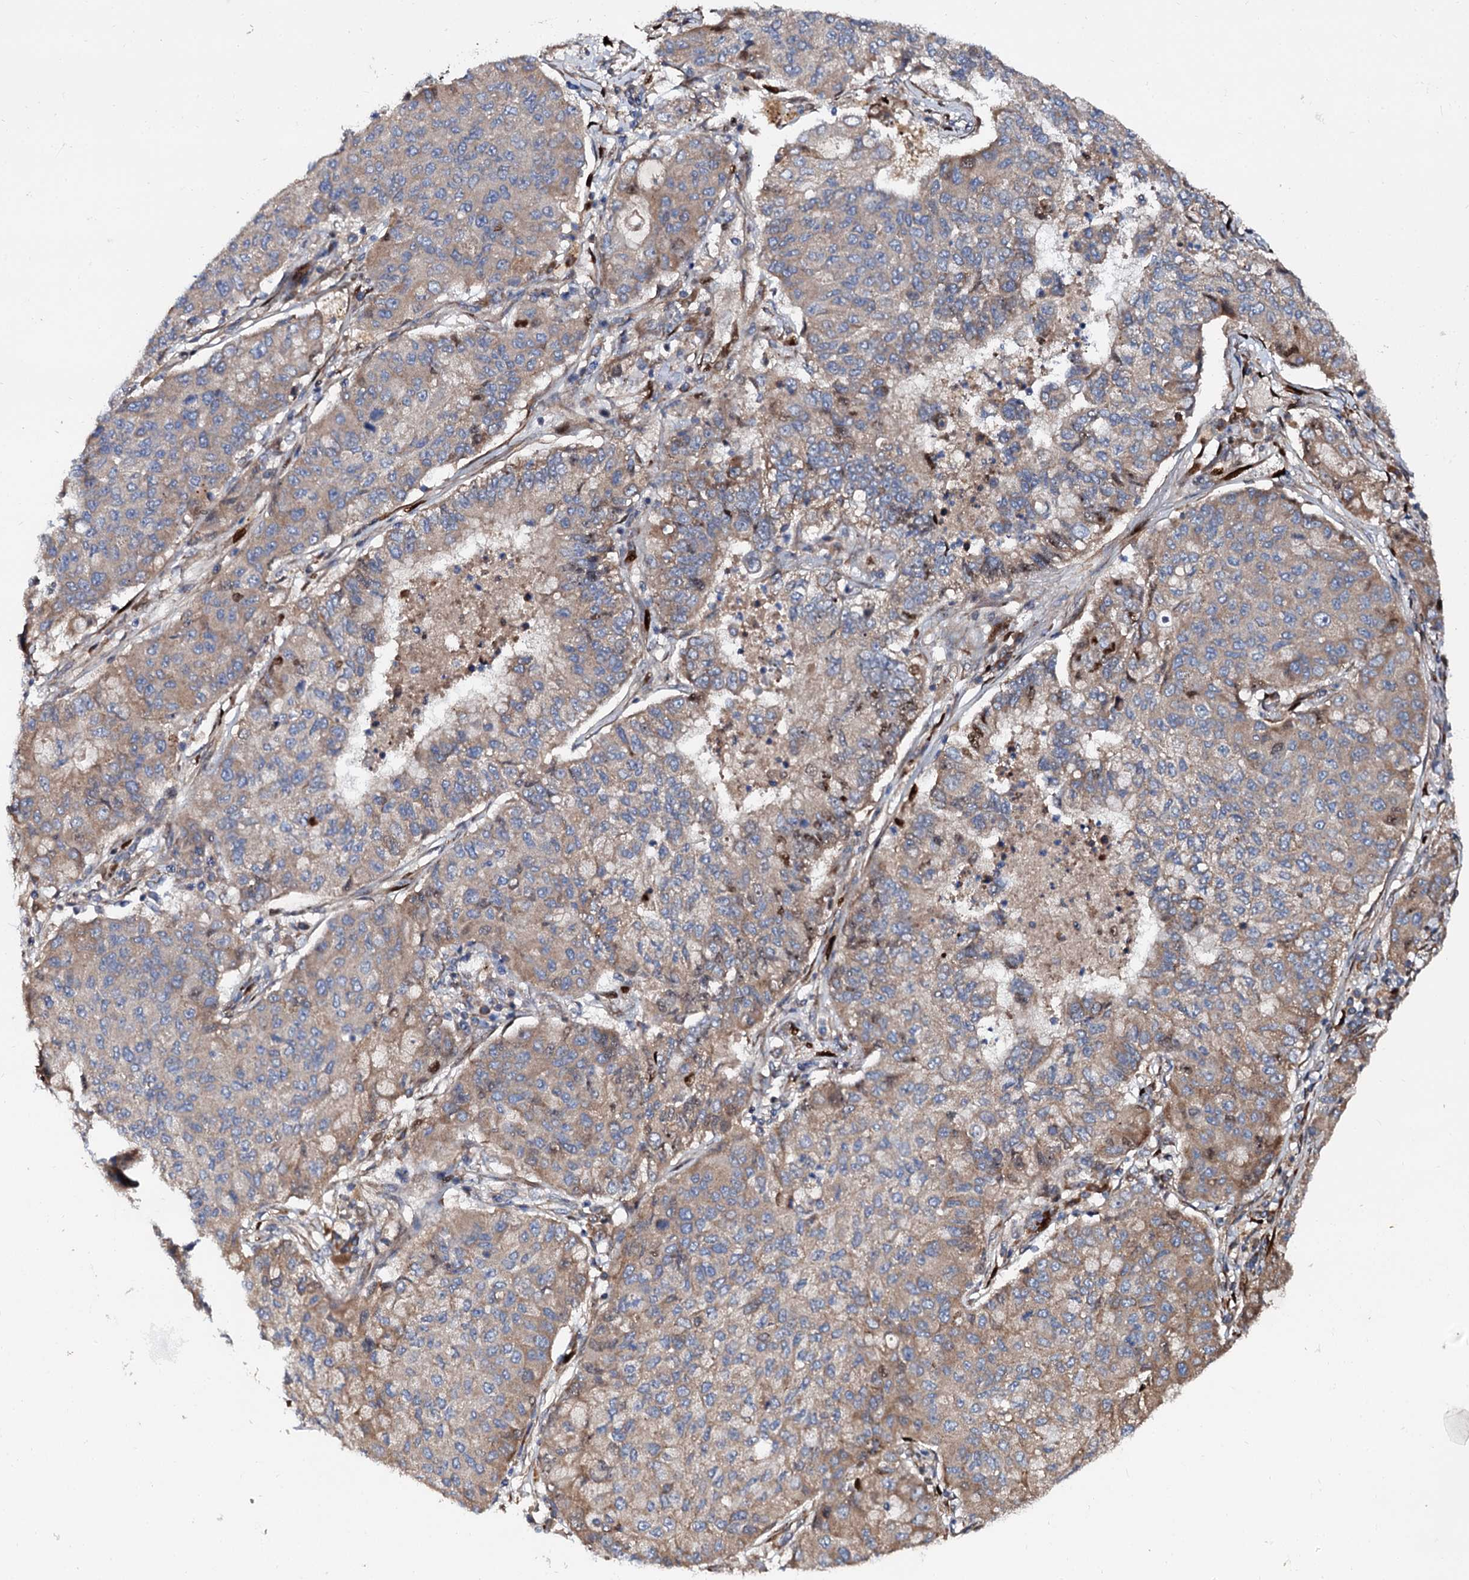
{"staining": {"intensity": "weak", "quantity": "25%-75%", "location": "cytoplasmic/membranous"}, "tissue": "lung cancer", "cell_type": "Tumor cells", "image_type": "cancer", "snomed": [{"axis": "morphology", "description": "Squamous cell carcinoma, NOS"}, {"axis": "topography", "description": "Lung"}], "caption": "Human lung cancer stained with a protein marker demonstrates weak staining in tumor cells.", "gene": "ISM2", "patient": {"sex": "male", "age": 74}}